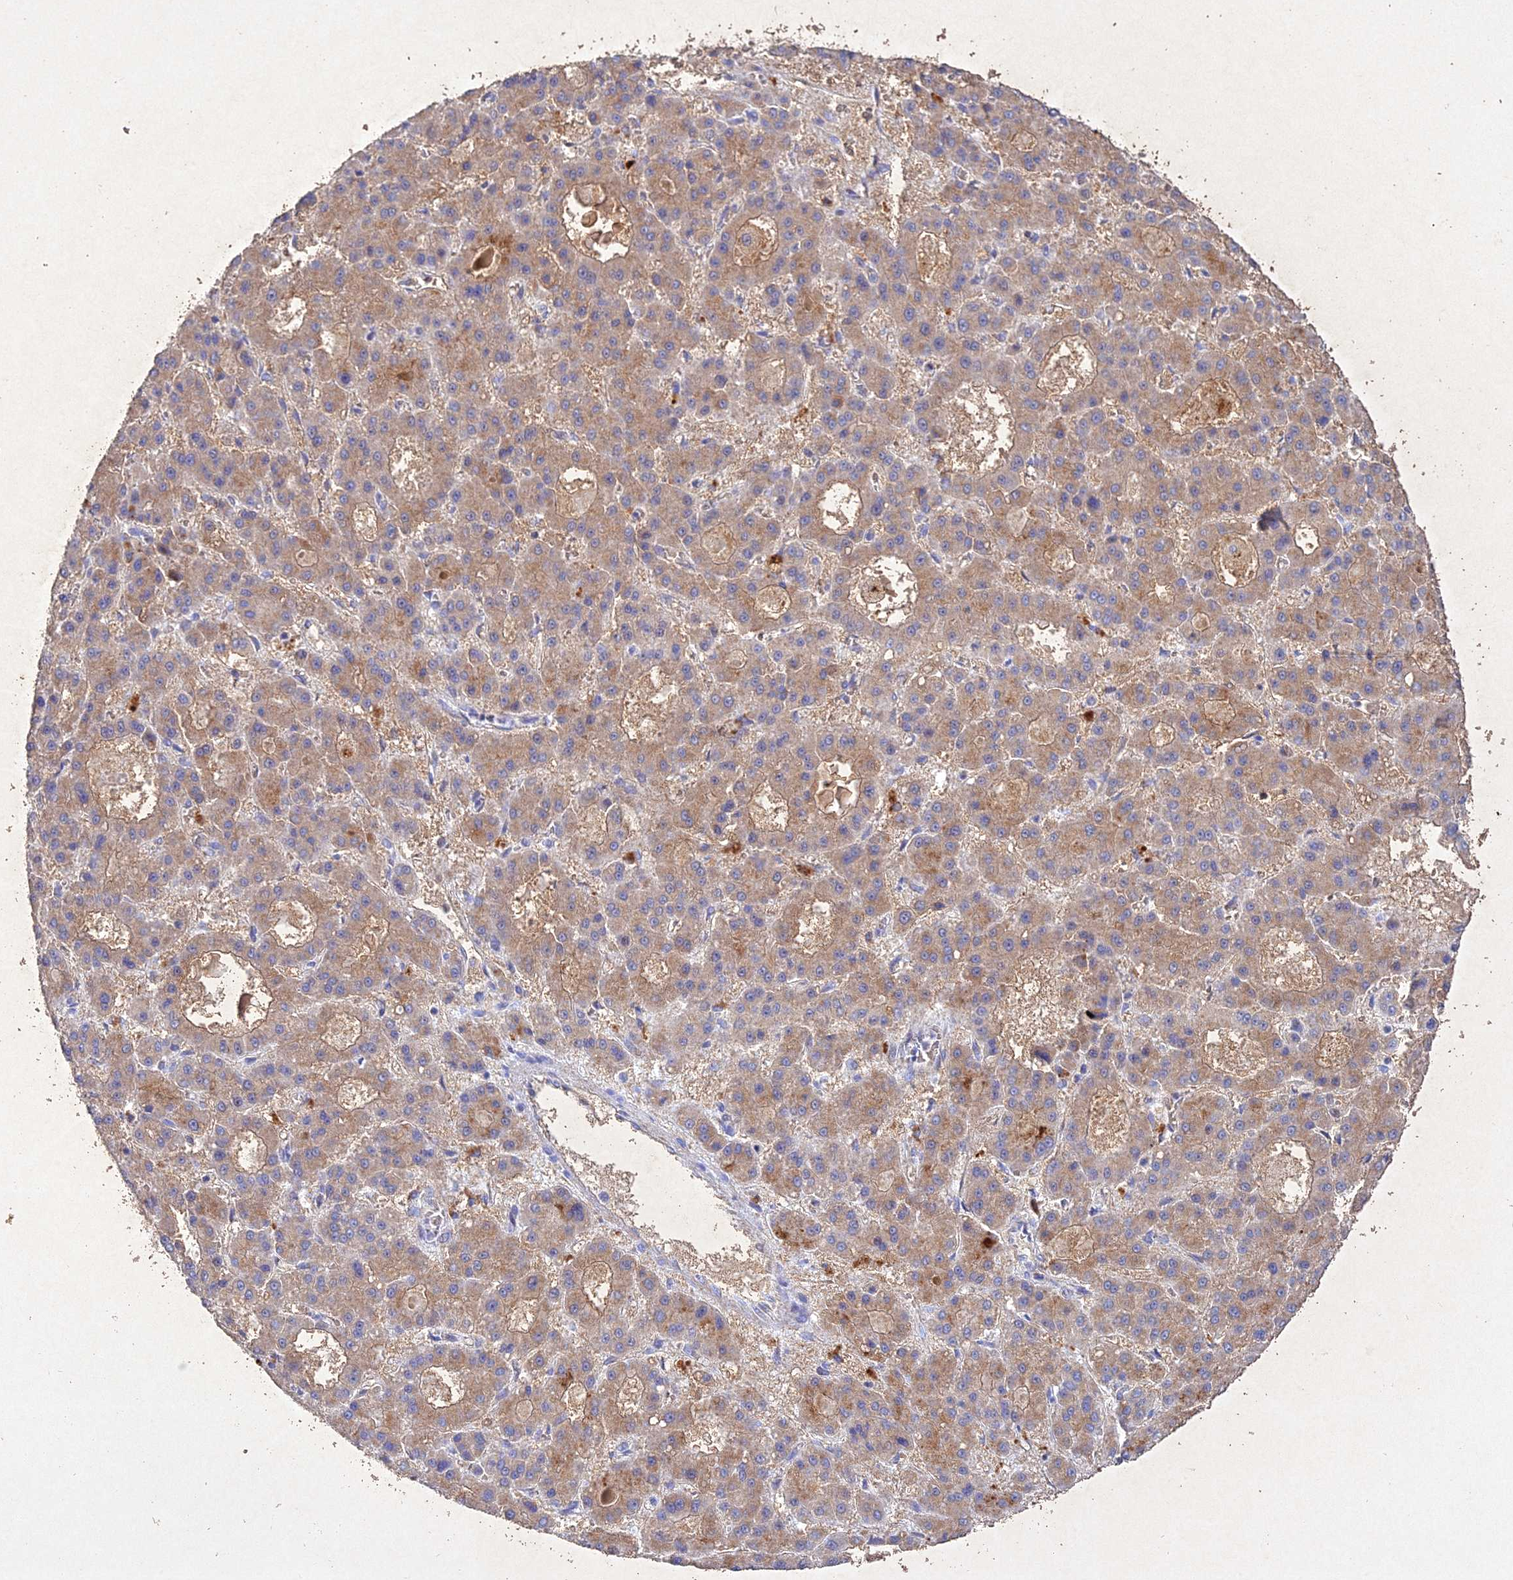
{"staining": {"intensity": "moderate", "quantity": ">75%", "location": "cytoplasmic/membranous"}, "tissue": "liver cancer", "cell_type": "Tumor cells", "image_type": "cancer", "snomed": [{"axis": "morphology", "description": "Carcinoma, Hepatocellular, NOS"}, {"axis": "topography", "description": "Liver"}], "caption": "Brown immunohistochemical staining in liver hepatocellular carcinoma demonstrates moderate cytoplasmic/membranous staining in about >75% of tumor cells.", "gene": "NDUFV1", "patient": {"sex": "male", "age": 70}}